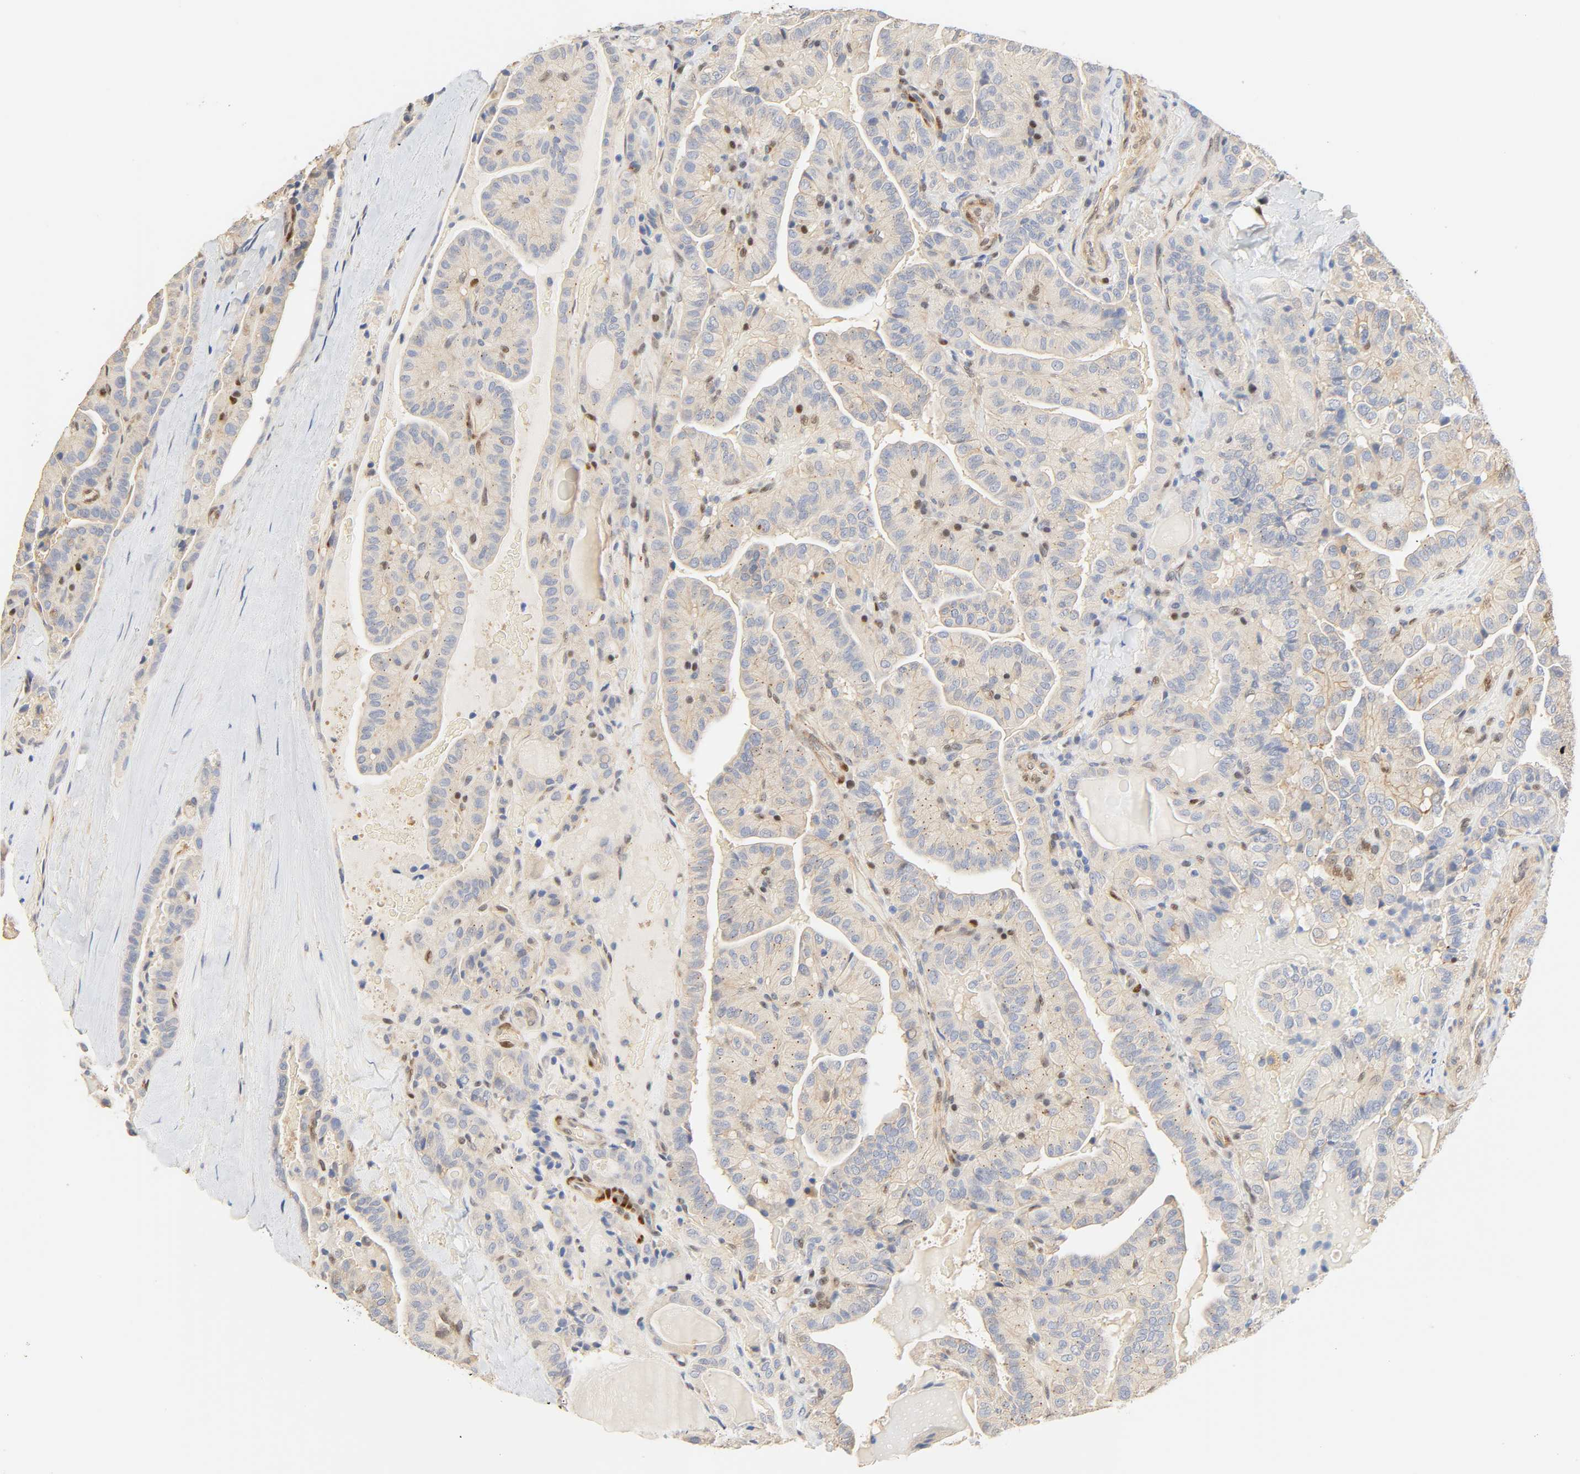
{"staining": {"intensity": "negative", "quantity": "none", "location": "none"}, "tissue": "thyroid cancer", "cell_type": "Tumor cells", "image_type": "cancer", "snomed": [{"axis": "morphology", "description": "Papillary adenocarcinoma, NOS"}, {"axis": "topography", "description": "Thyroid gland"}], "caption": "Immunohistochemical staining of human thyroid papillary adenocarcinoma shows no significant expression in tumor cells. (DAB immunohistochemistry (IHC), high magnification).", "gene": "BORCS8-MEF2B", "patient": {"sex": "male", "age": 77}}